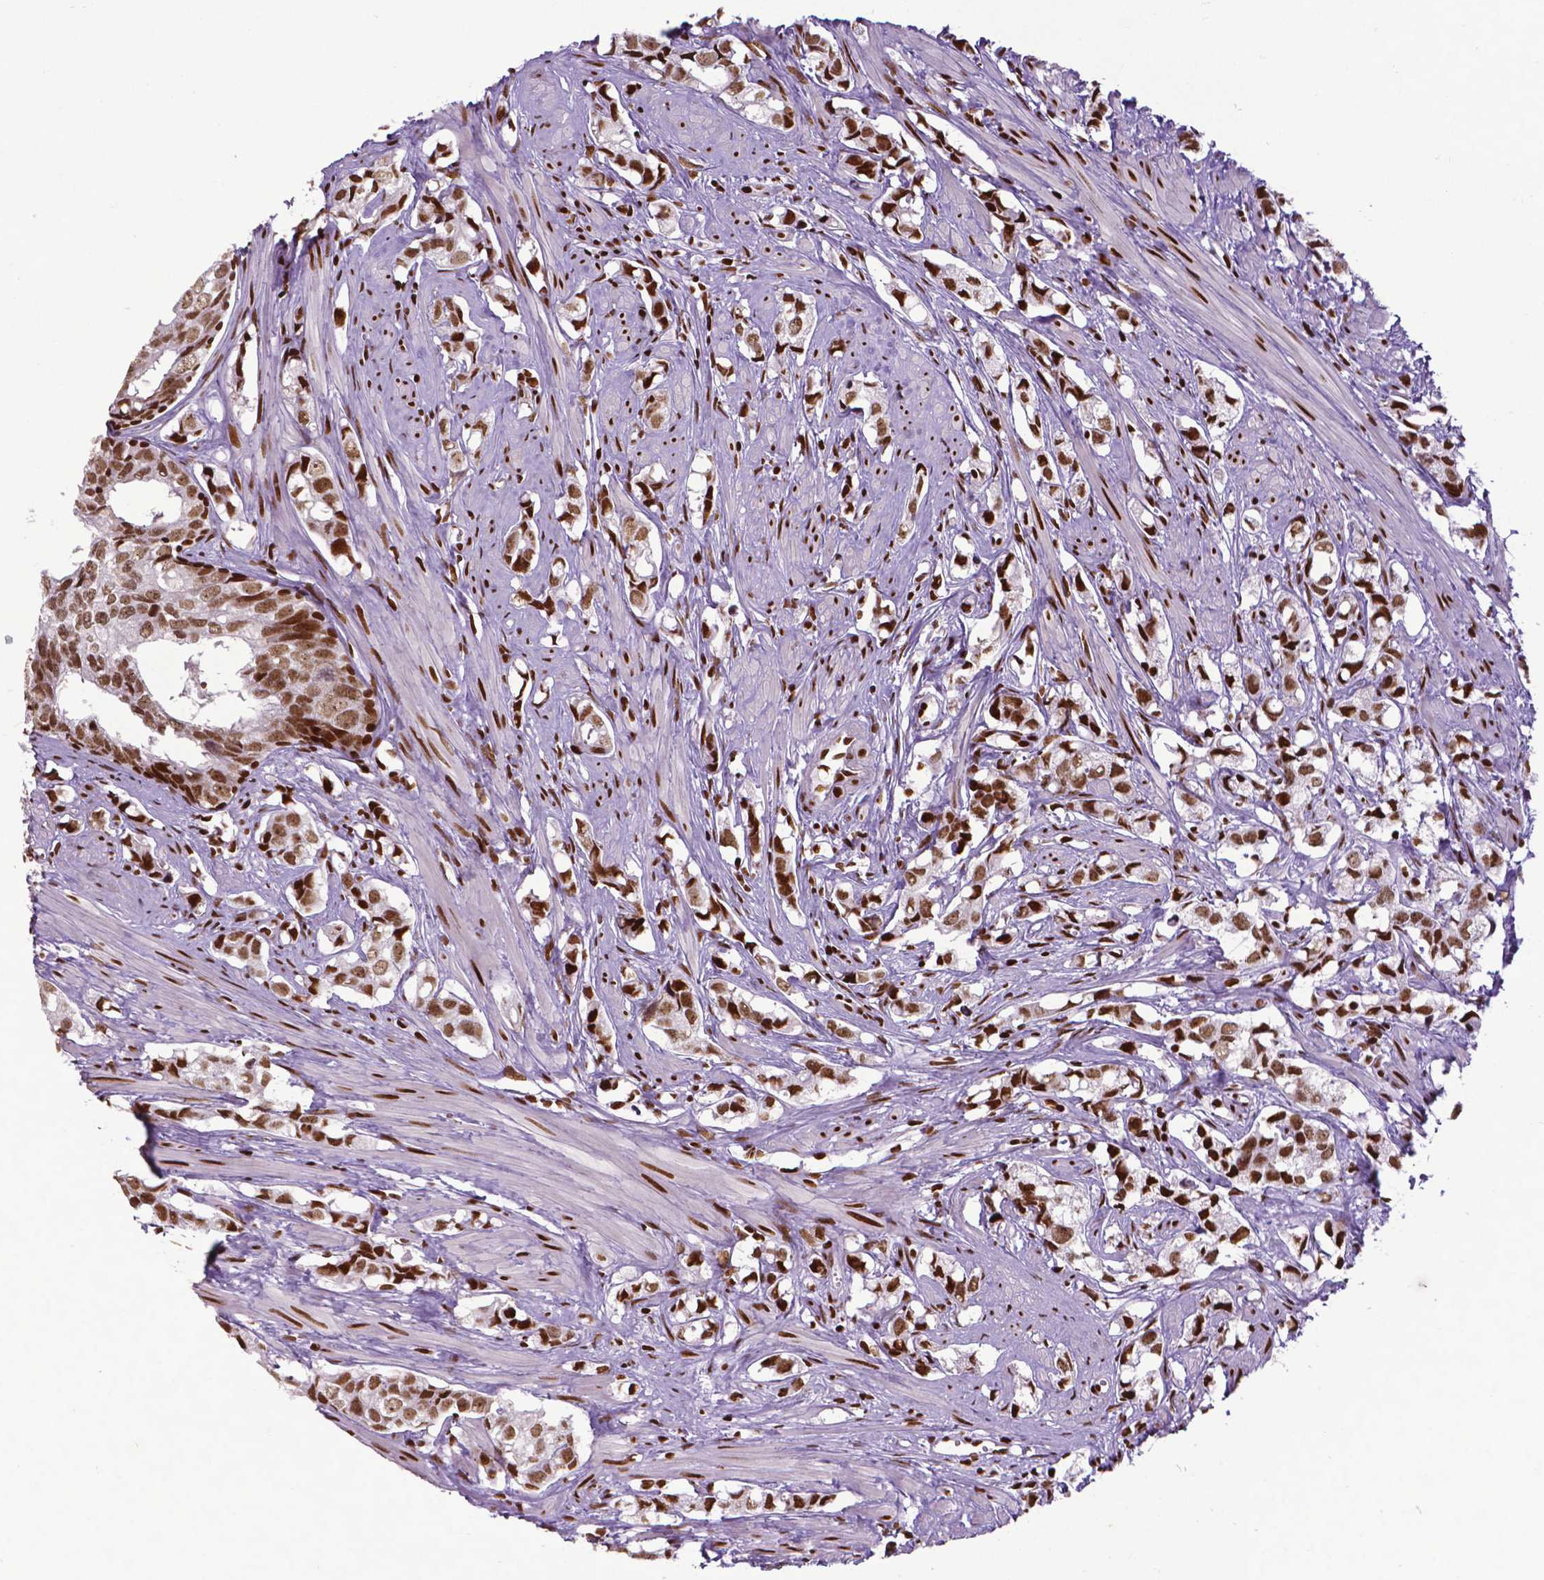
{"staining": {"intensity": "strong", "quantity": ">75%", "location": "nuclear"}, "tissue": "prostate cancer", "cell_type": "Tumor cells", "image_type": "cancer", "snomed": [{"axis": "morphology", "description": "Adenocarcinoma, High grade"}, {"axis": "topography", "description": "Prostate"}], "caption": "Adenocarcinoma (high-grade) (prostate) stained for a protein displays strong nuclear positivity in tumor cells.", "gene": "CTCF", "patient": {"sex": "male", "age": 58}}